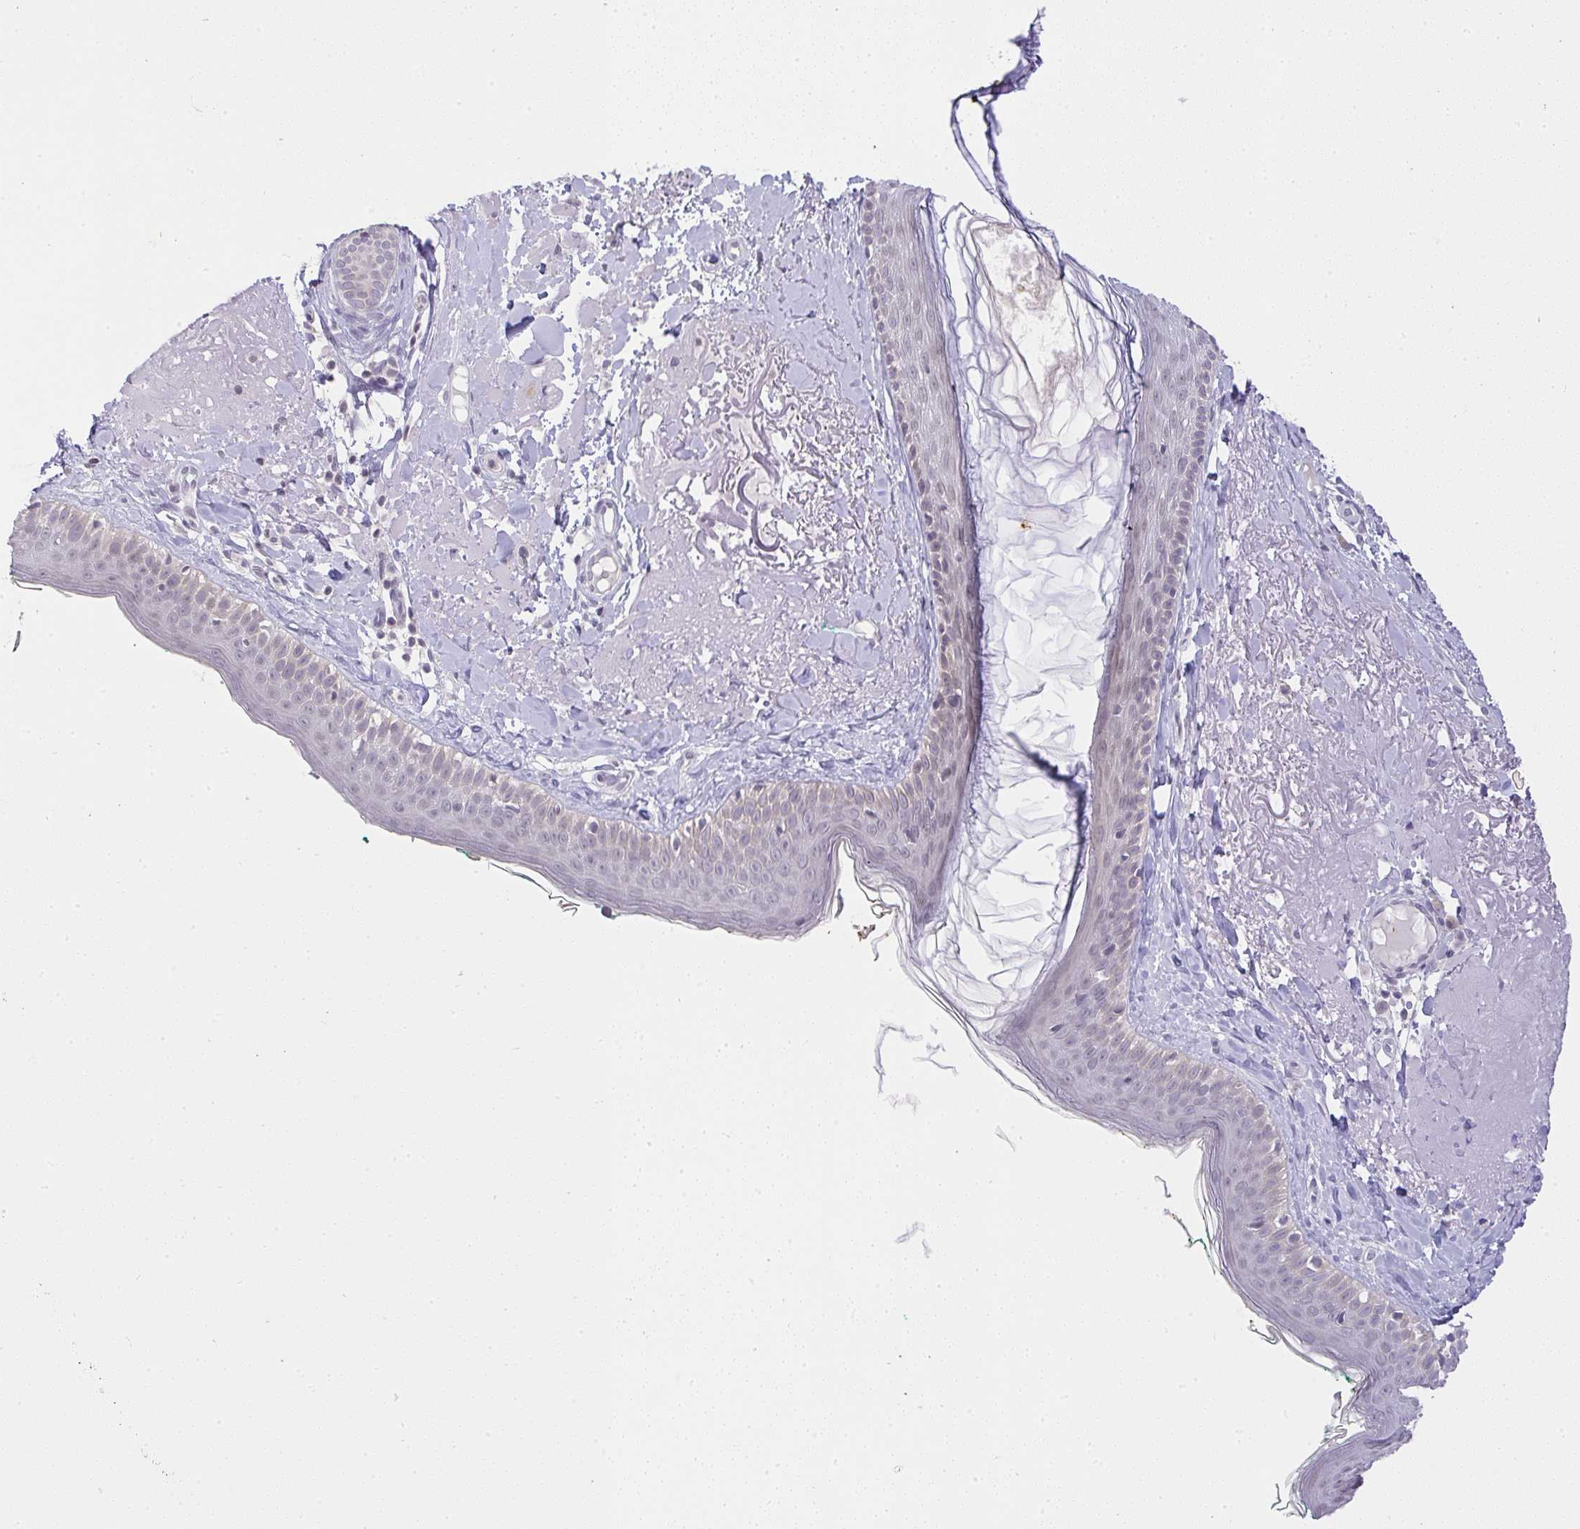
{"staining": {"intensity": "negative", "quantity": "none", "location": "none"}, "tissue": "skin", "cell_type": "Fibroblasts", "image_type": "normal", "snomed": [{"axis": "morphology", "description": "Normal tissue, NOS"}, {"axis": "topography", "description": "Skin"}], "caption": "Immunohistochemistry image of benign skin stained for a protein (brown), which reveals no positivity in fibroblasts. The staining is performed using DAB brown chromogen with nuclei counter-stained in using hematoxylin.", "gene": "CACNA1S", "patient": {"sex": "male", "age": 73}}